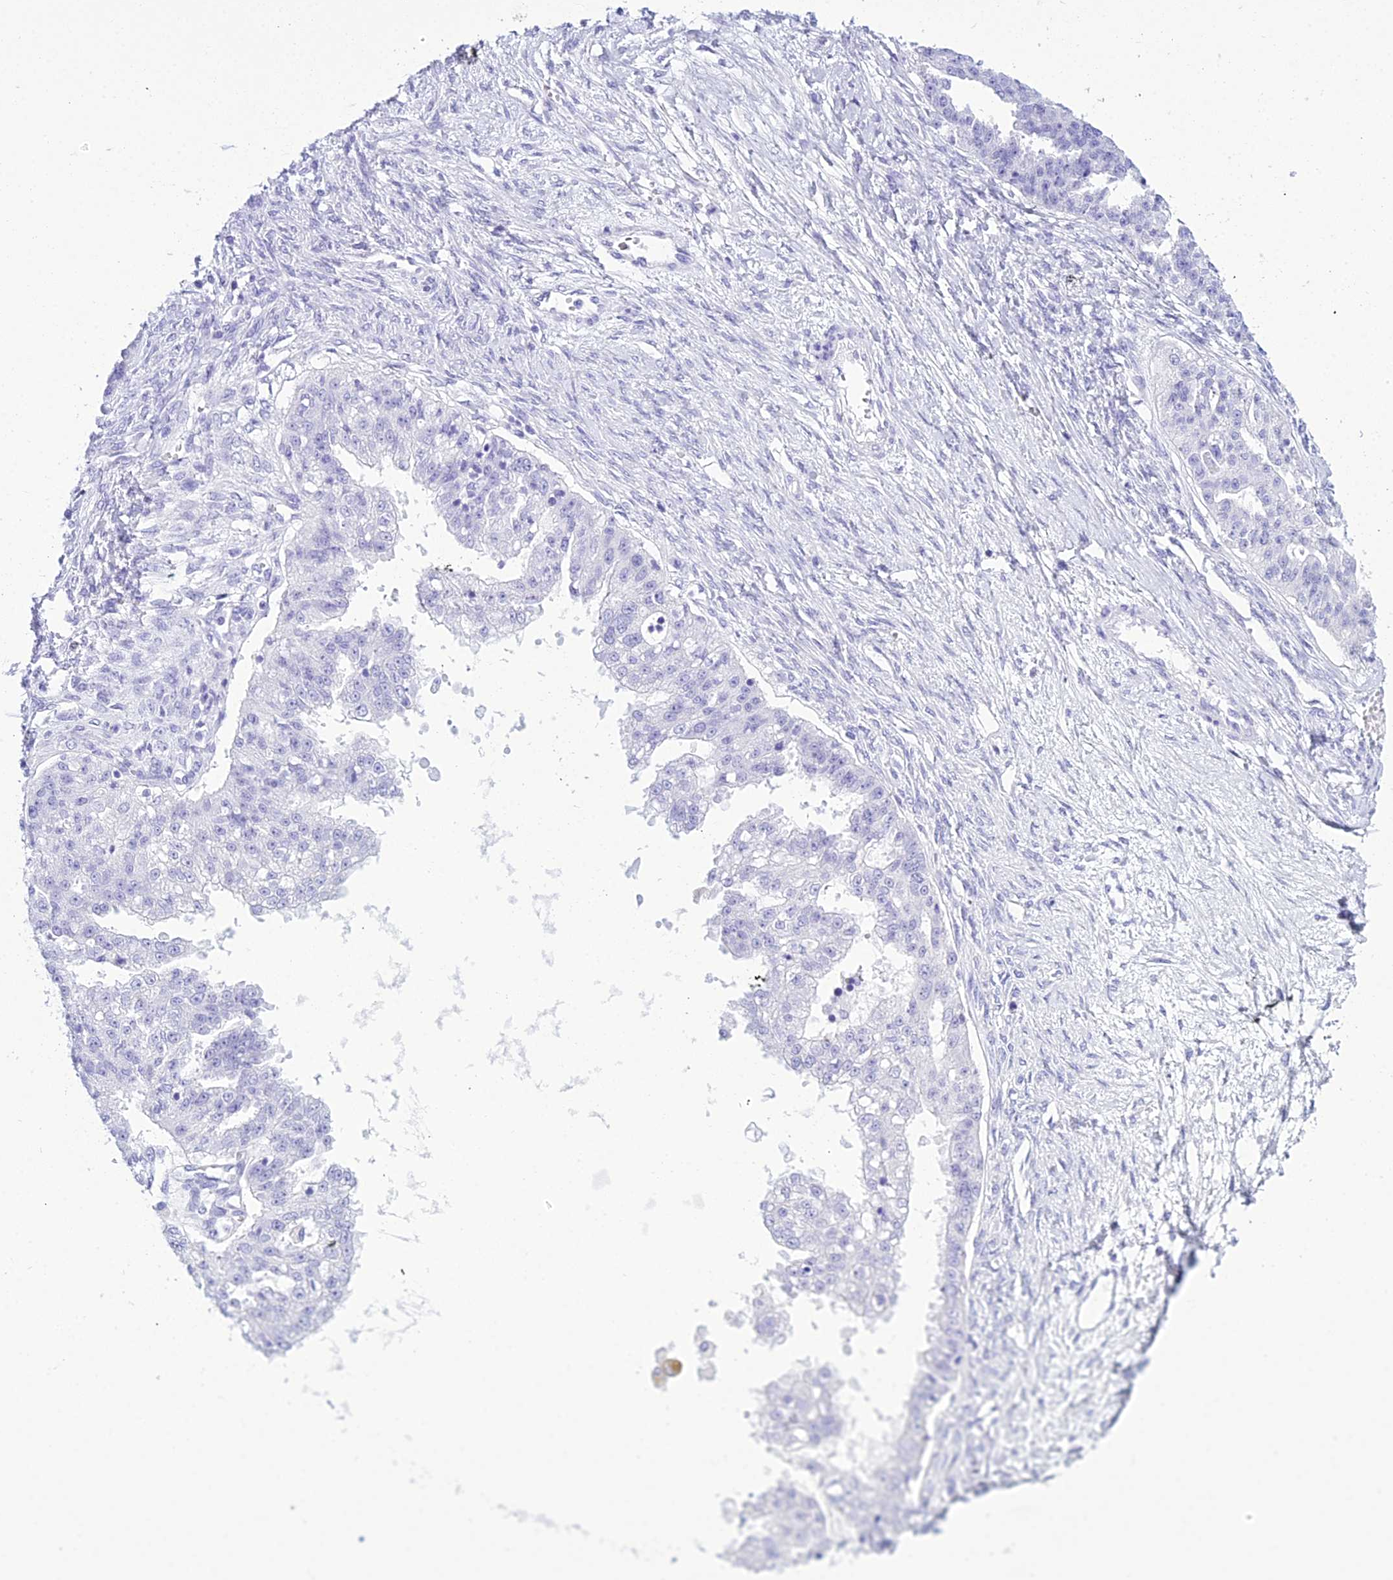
{"staining": {"intensity": "negative", "quantity": "none", "location": "none"}, "tissue": "ovarian cancer", "cell_type": "Tumor cells", "image_type": "cancer", "snomed": [{"axis": "morphology", "description": "Cystadenocarcinoma, serous, NOS"}, {"axis": "topography", "description": "Ovary"}], "caption": "A high-resolution histopathology image shows immunohistochemistry (IHC) staining of ovarian serous cystadenocarcinoma, which displays no significant staining in tumor cells. Brightfield microscopy of immunohistochemistry (IHC) stained with DAB (3,3'-diaminobenzidine) (brown) and hematoxylin (blue), captured at high magnification.", "gene": "ZNF442", "patient": {"sex": "female", "age": 58}}